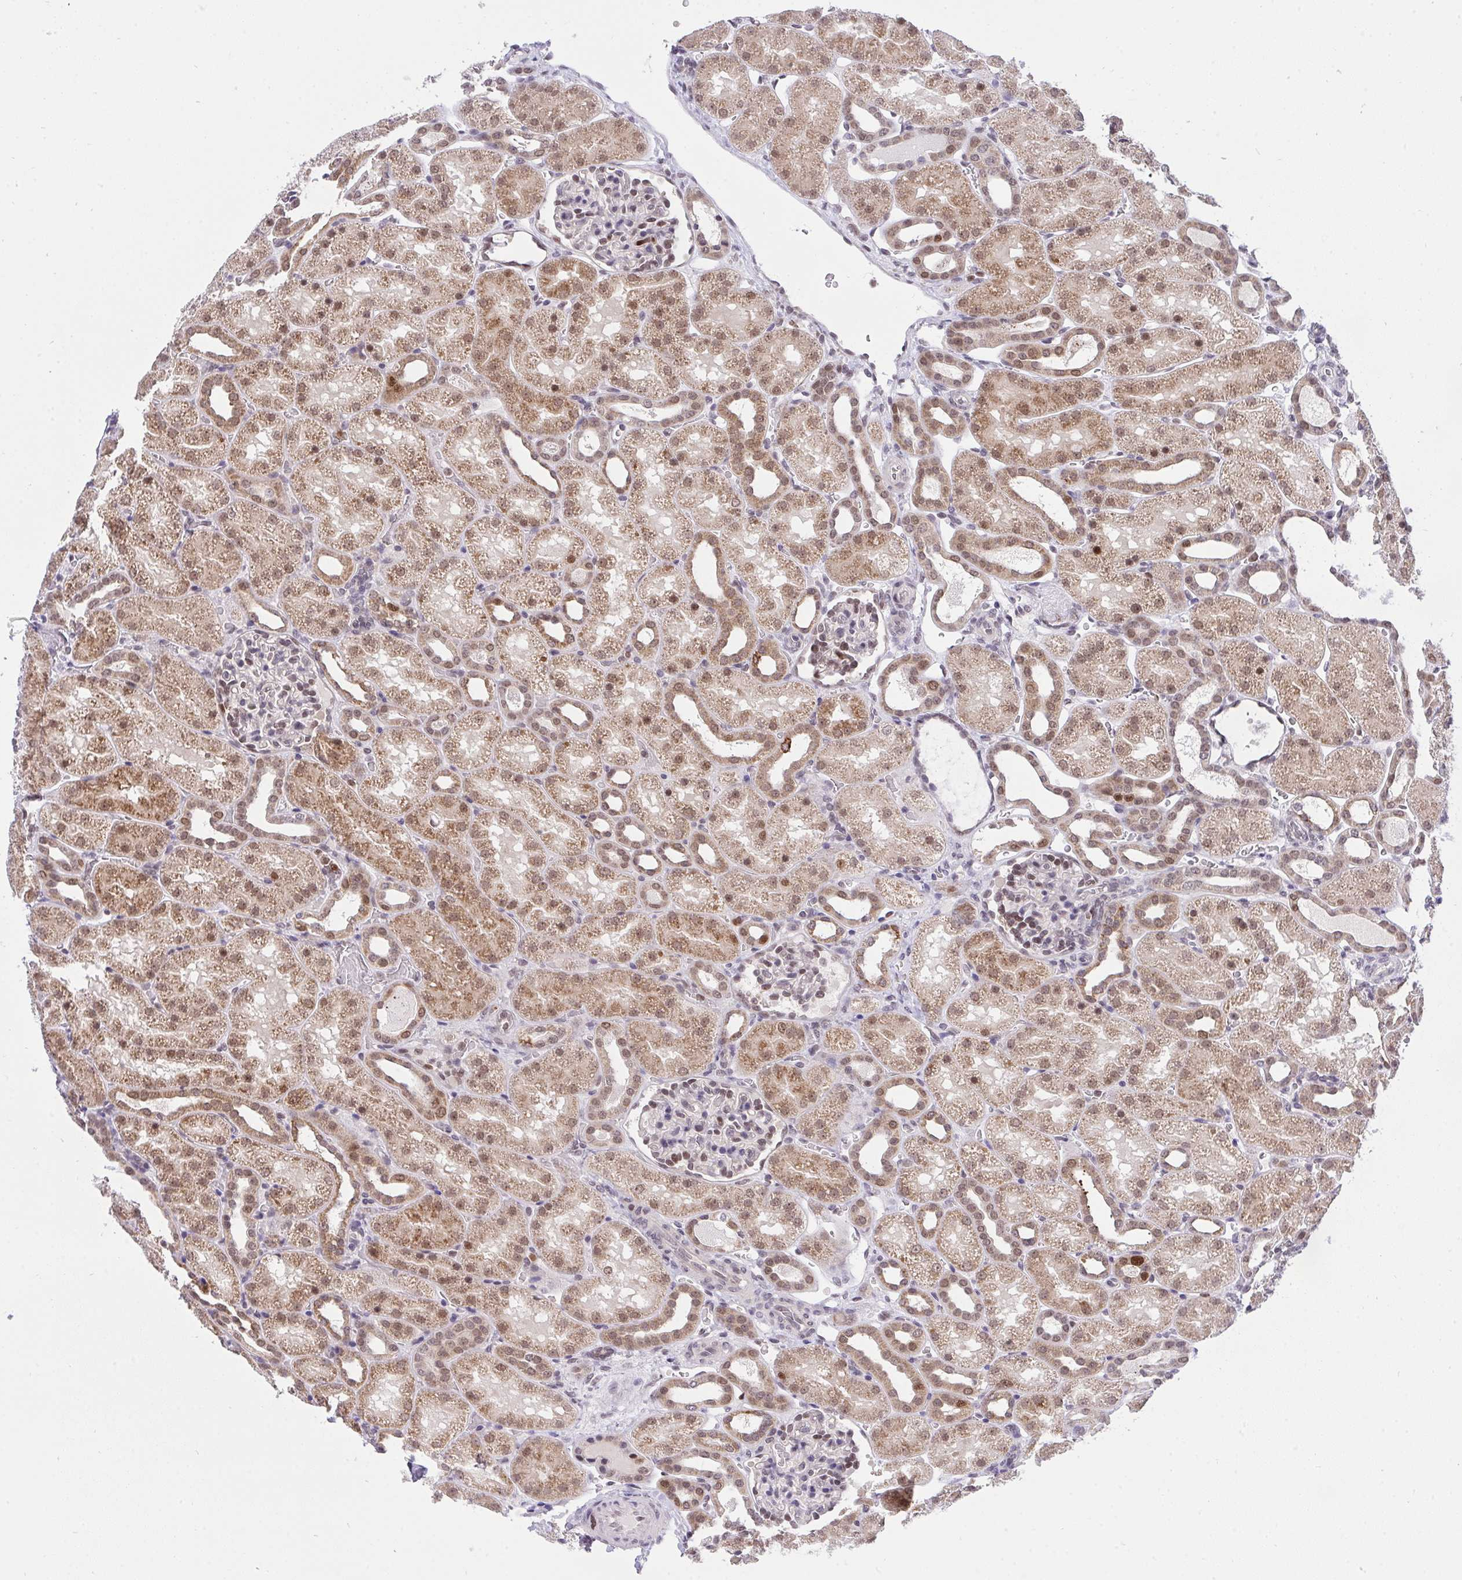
{"staining": {"intensity": "weak", "quantity": "25%-75%", "location": "nuclear"}, "tissue": "kidney", "cell_type": "Cells in glomeruli", "image_type": "normal", "snomed": [{"axis": "morphology", "description": "Normal tissue, NOS"}, {"axis": "topography", "description": "Kidney"}], "caption": "Immunohistochemistry (IHC) of normal kidney shows low levels of weak nuclear positivity in approximately 25%-75% of cells in glomeruli. (DAB IHC with brightfield microscopy, high magnification).", "gene": "RFC4", "patient": {"sex": "male", "age": 2}}